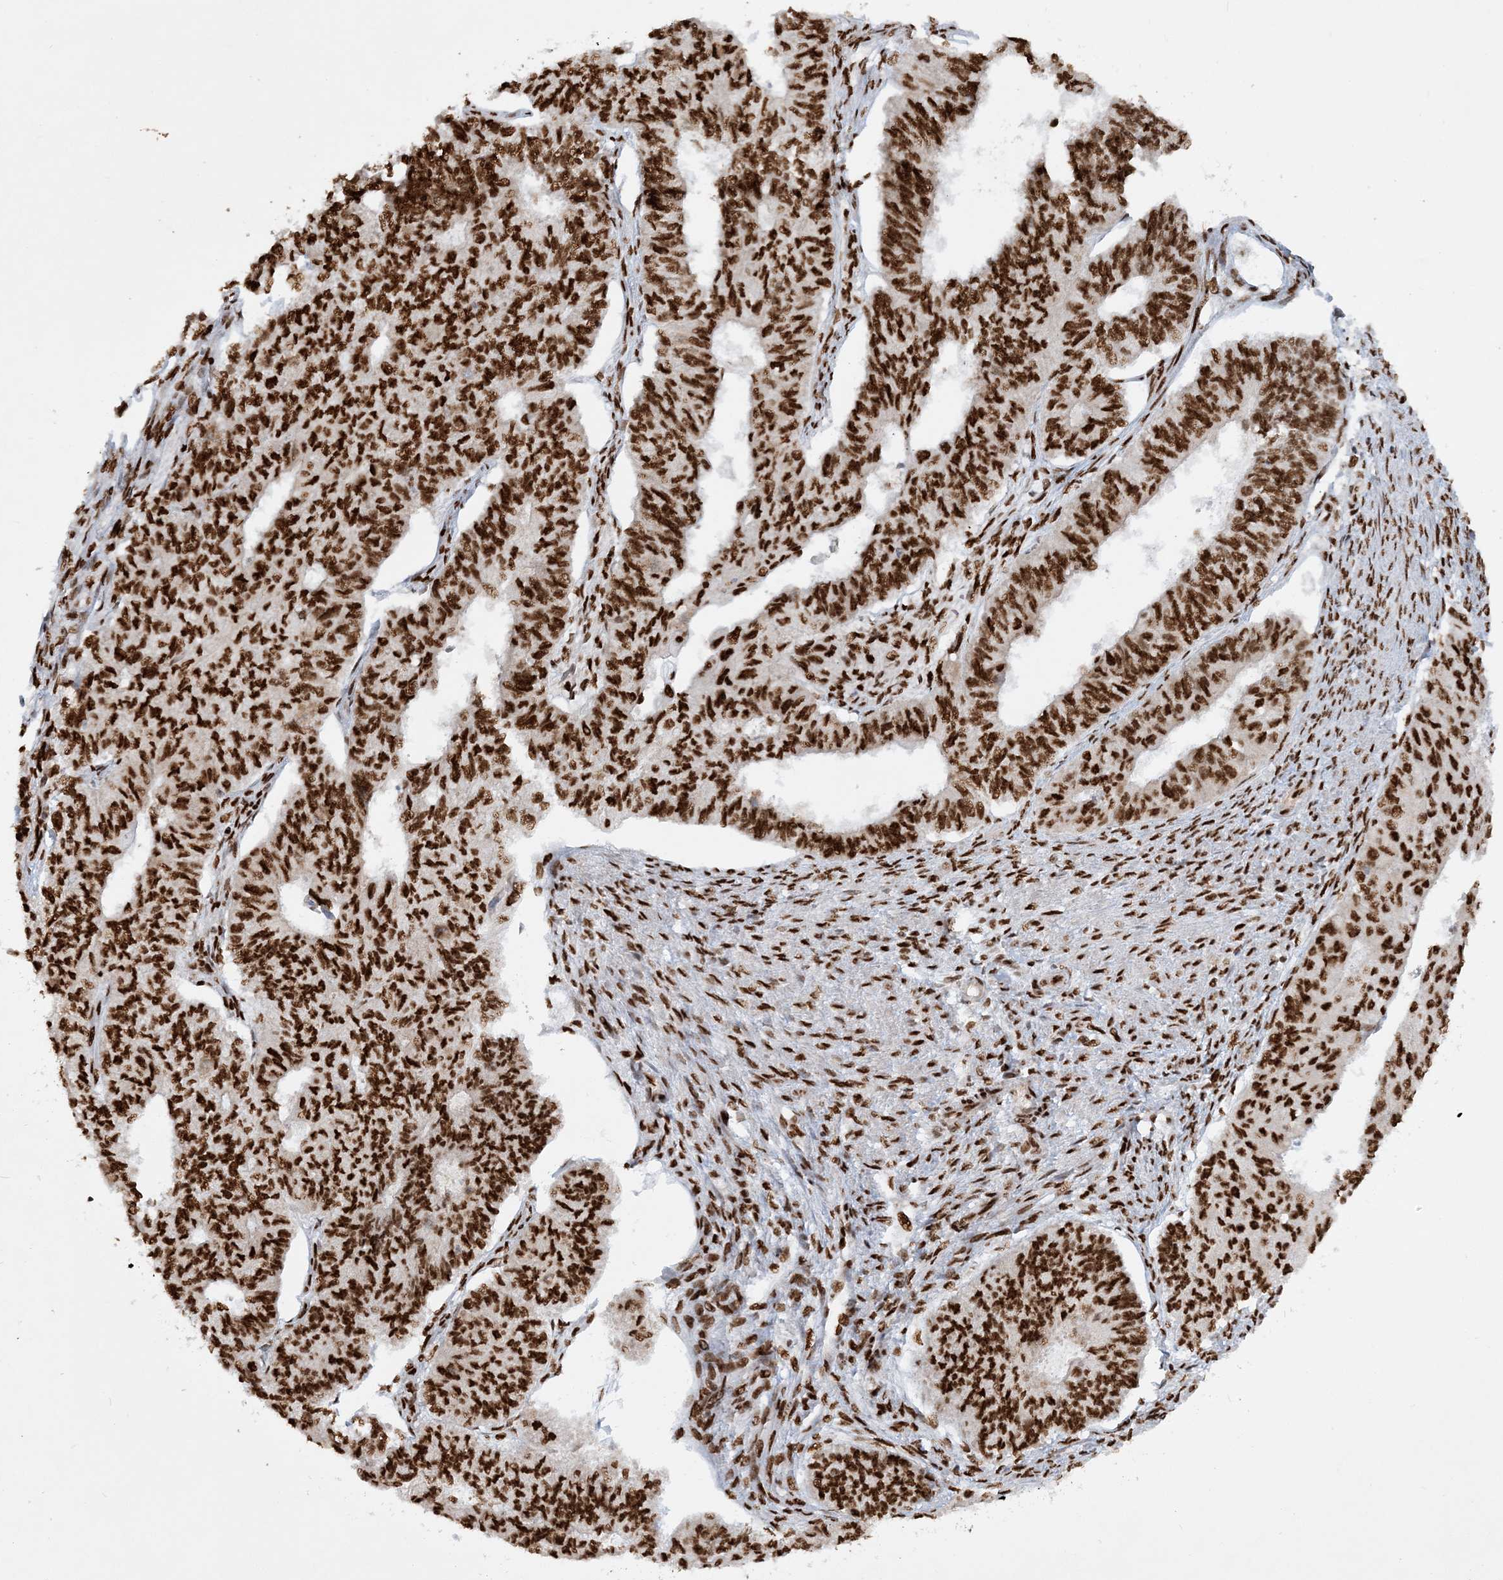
{"staining": {"intensity": "strong", "quantity": ">75%", "location": "nuclear"}, "tissue": "endometrial cancer", "cell_type": "Tumor cells", "image_type": "cancer", "snomed": [{"axis": "morphology", "description": "Adenocarcinoma, NOS"}, {"axis": "topography", "description": "Endometrium"}], "caption": "Tumor cells reveal strong nuclear expression in about >75% of cells in adenocarcinoma (endometrial).", "gene": "DELE1", "patient": {"sex": "female", "age": 32}}